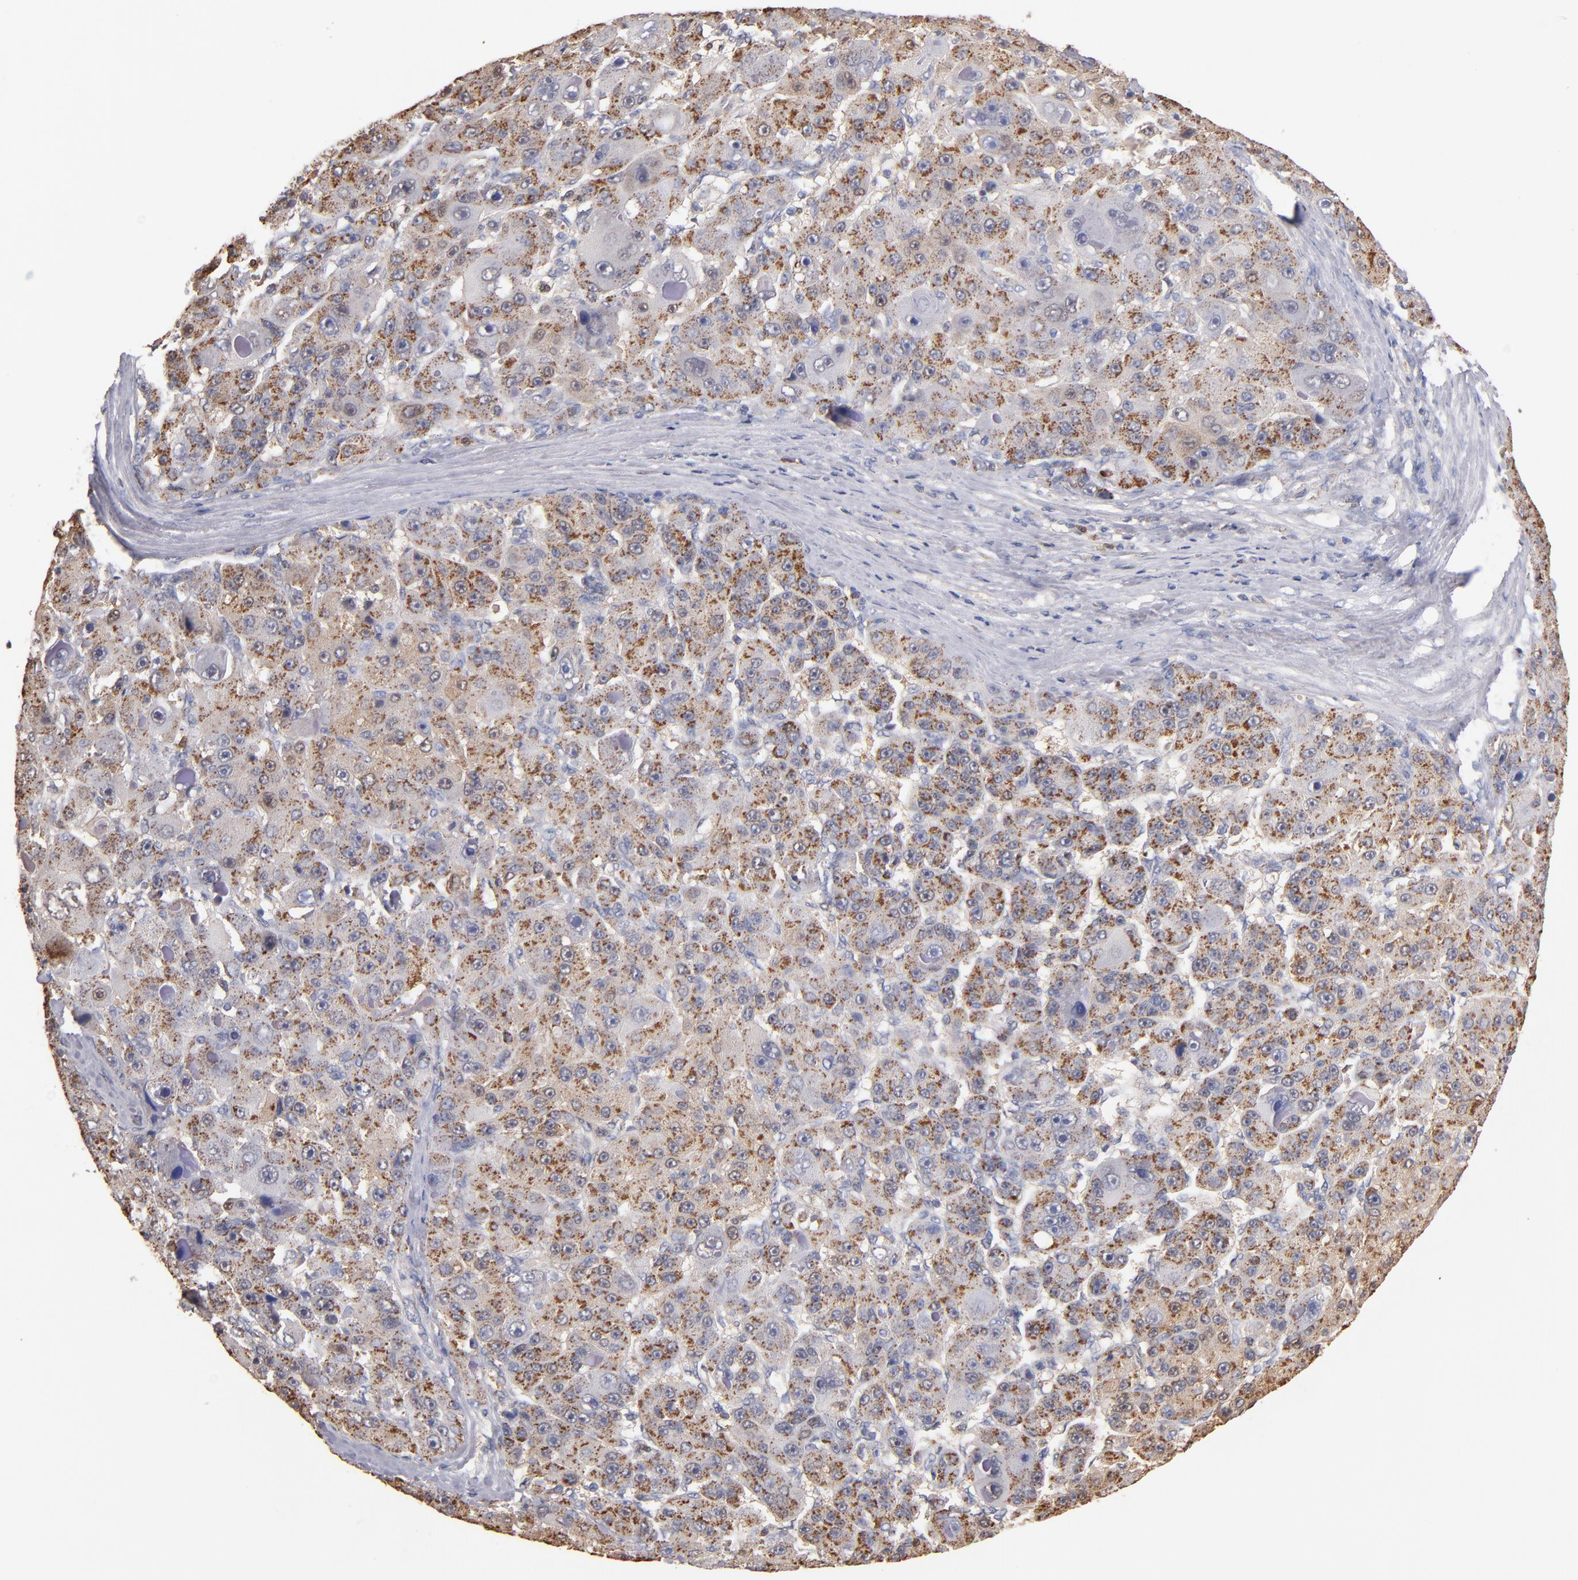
{"staining": {"intensity": "moderate", "quantity": ">75%", "location": "cytoplasmic/membranous"}, "tissue": "liver cancer", "cell_type": "Tumor cells", "image_type": "cancer", "snomed": [{"axis": "morphology", "description": "Carcinoma, Hepatocellular, NOS"}, {"axis": "topography", "description": "Liver"}], "caption": "The photomicrograph displays a brown stain indicating the presence of a protein in the cytoplasmic/membranous of tumor cells in liver cancer.", "gene": "RO60", "patient": {"sex": "male", "age": 76}}